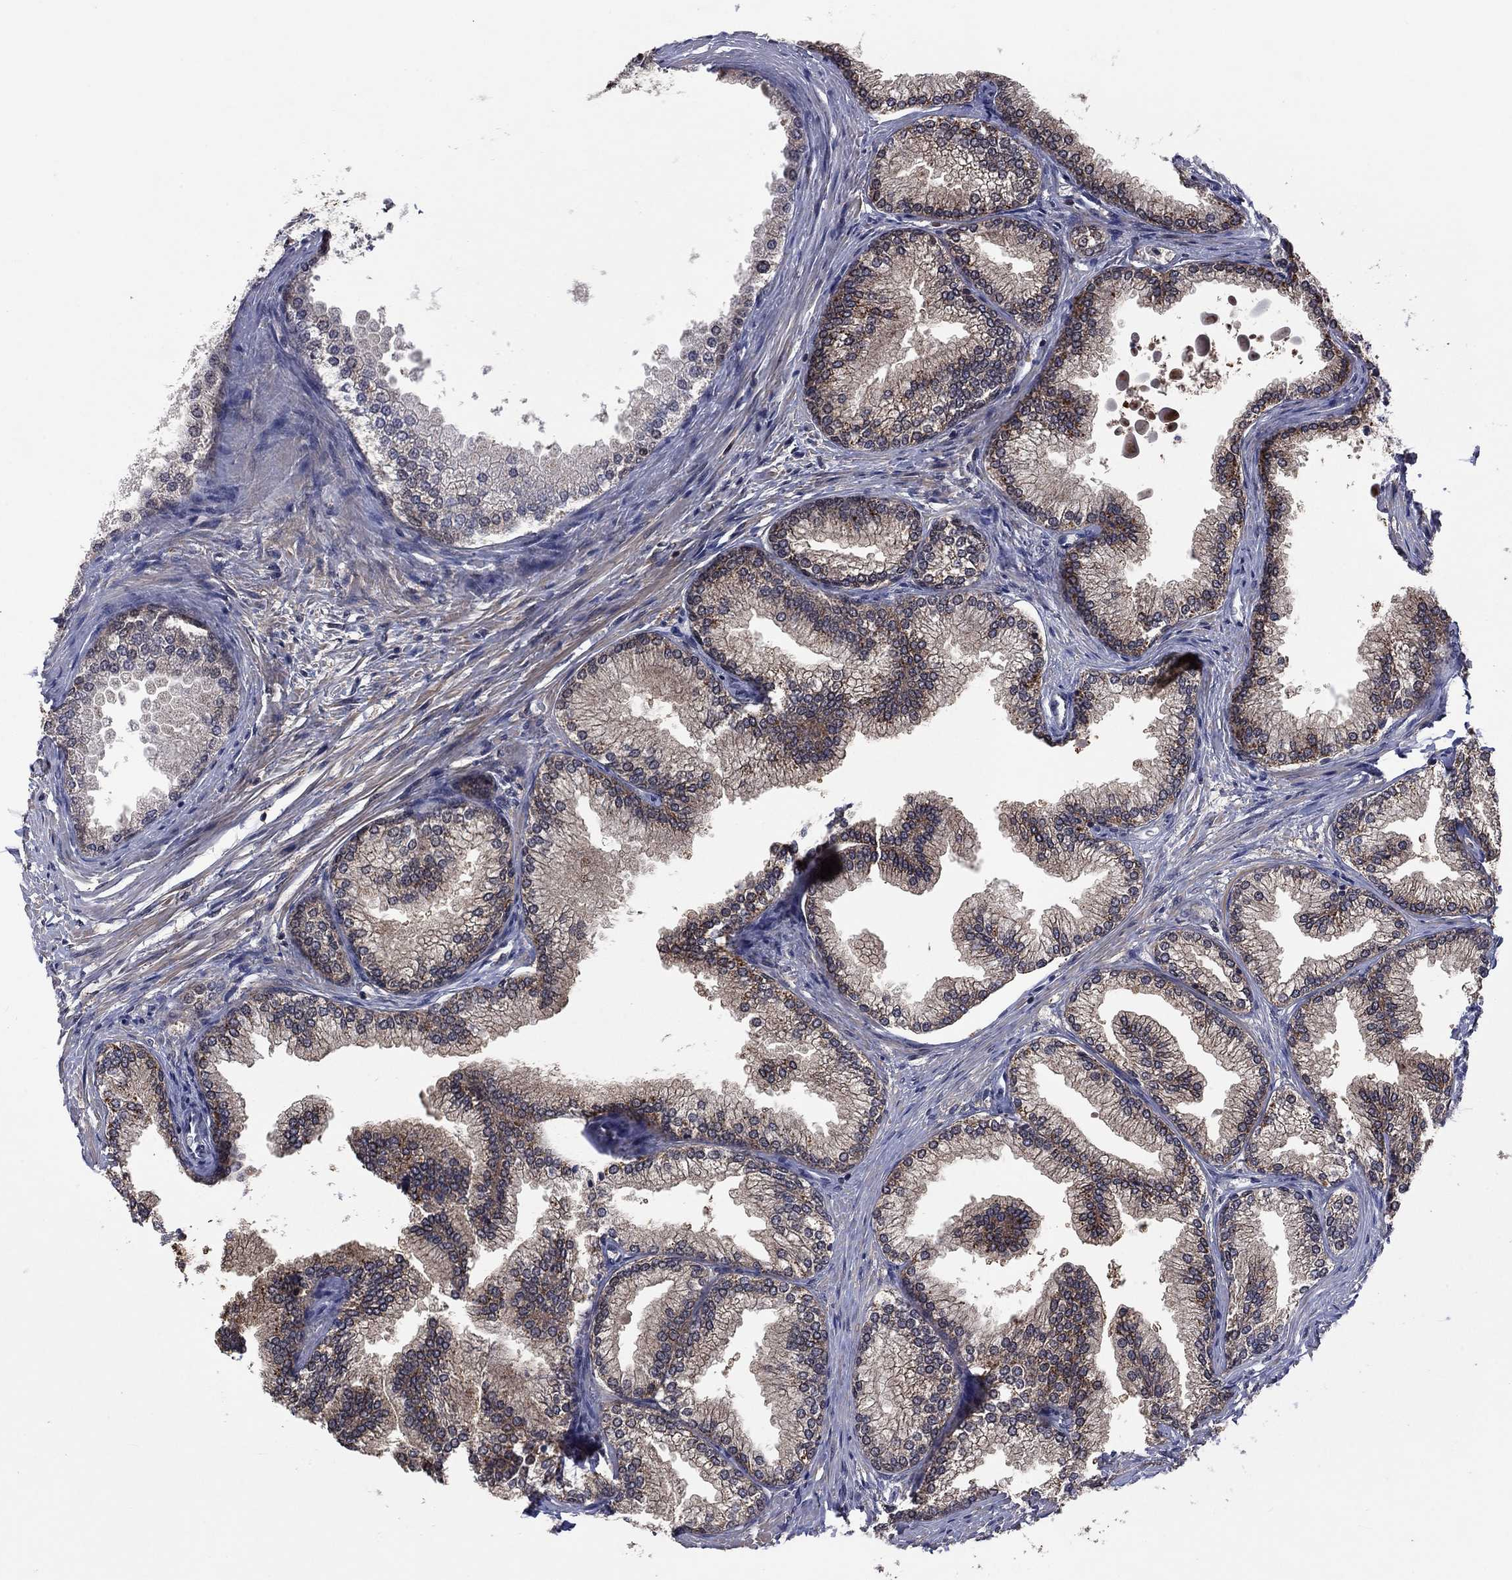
{"staining": {"intensity": "moderate", "quantity": ">75%", "location": "cytoplasmic/membranous"}, "tissue": "prostate", "cell_type": "Glandular cells", "image_type": "normal", "snomed": [{"axis": "morphology", "description": "Normal tissue, NOS"}, {"axis": "topography", "description": "Prostate"}], "caption": "Immunohistochemical staining of normal human prostate displays medium levels of moderate cytoplasmic/membranous positivity in about >75% of glandular cells.", "gene": "IAH1", "patient": {"sex": "male", "age": 72}}